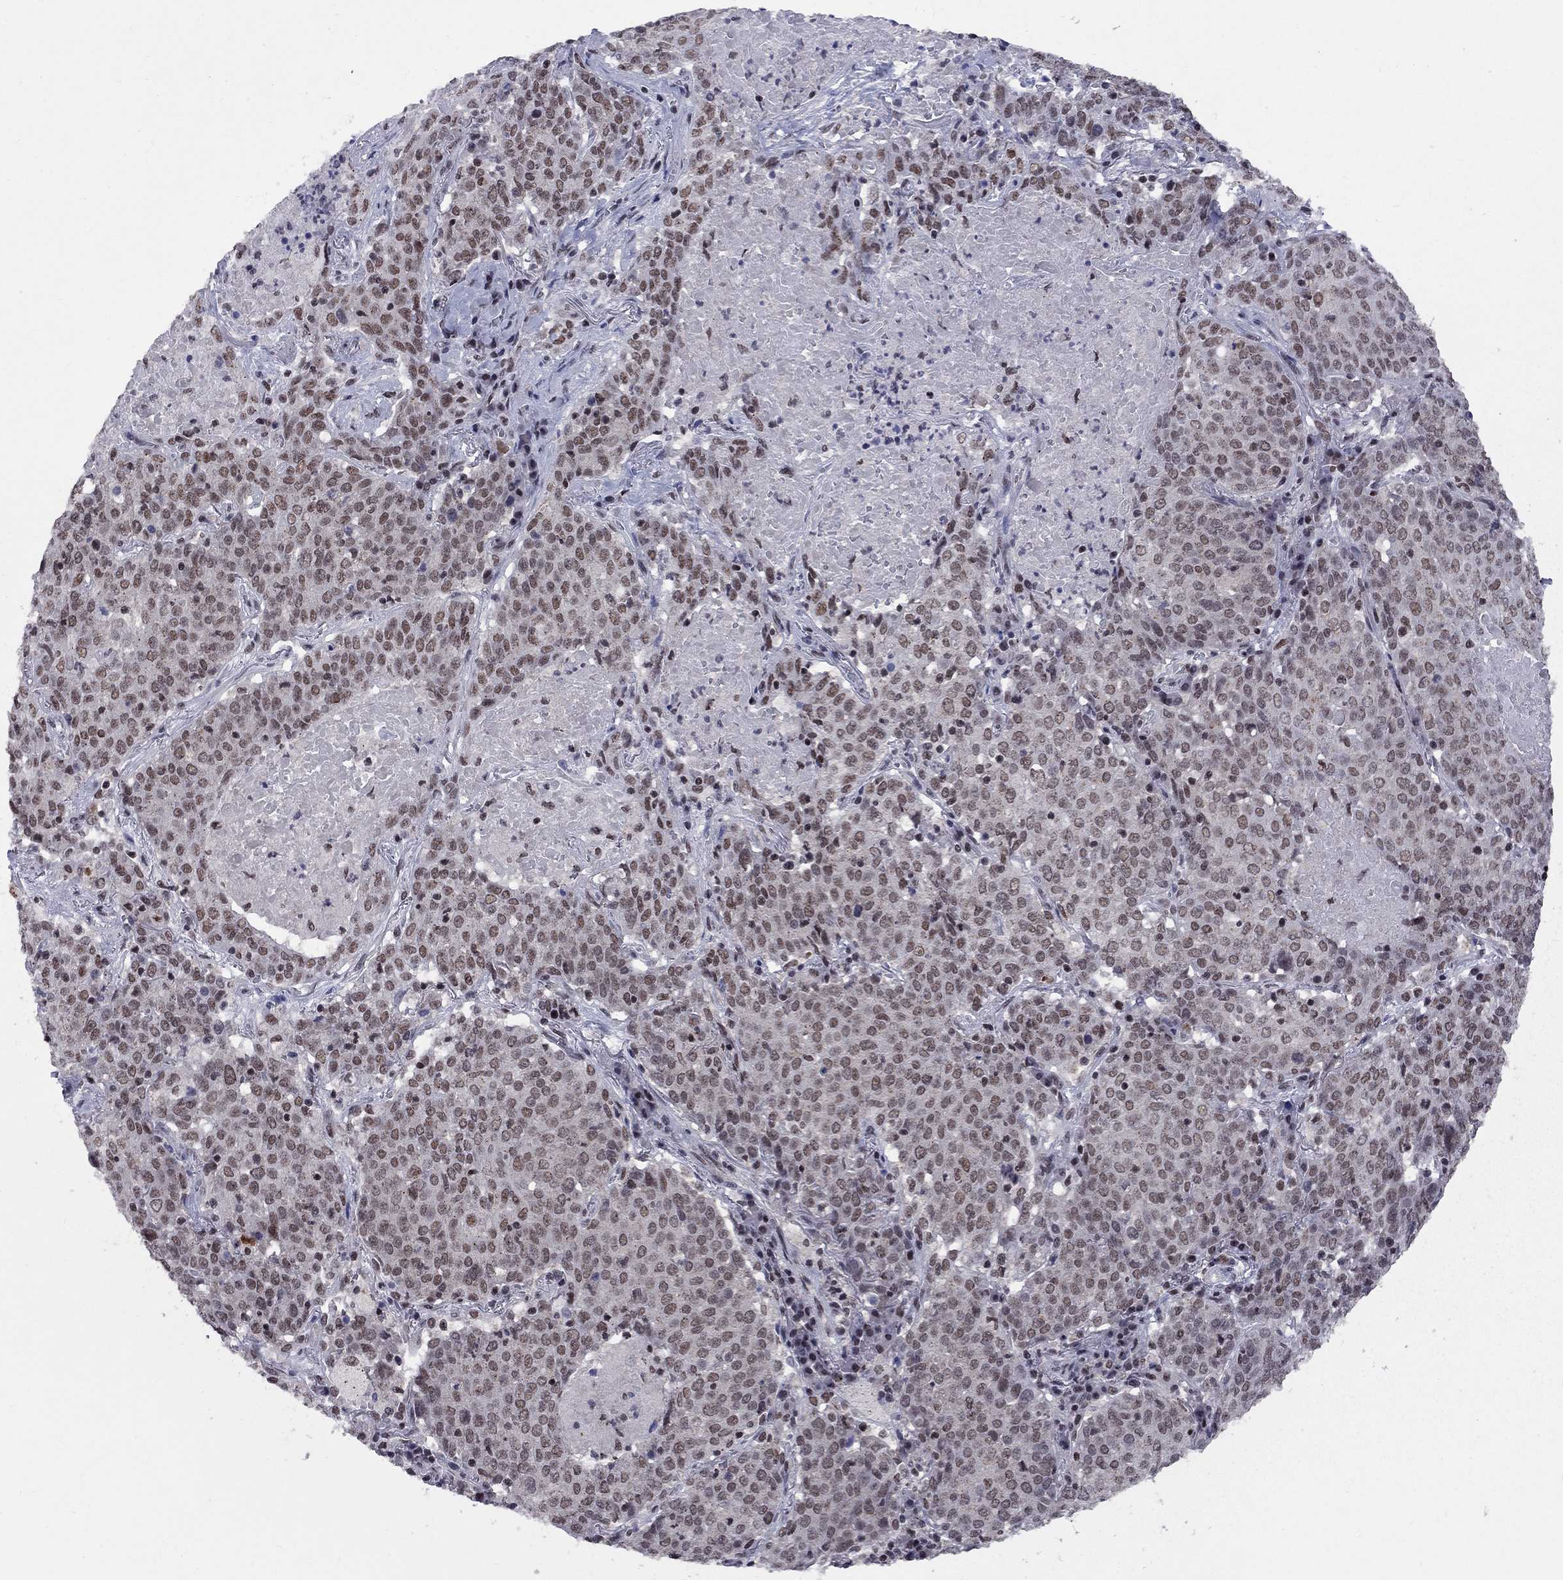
{"staining": {"intensity": "weak", "quantity": ">75%", "location": "nuclear"}, "tissue": "lung cancer", "cell_type": "Tumor cells", "image_type": "cancer", "snomed": [{"axis": "morphology", "description": "Squamous cell carcinoma, NOS"}, {"axis": "topography", "description": "Lung"}], "caption": "Lung squamous cell carcinoma tissue reveals weak nuclear positivity in about >75% of tumor cells, visualized by immunohistochemistry. (DAB (3,3'-diaminobenzidine) IHC, brown staining for protein, blue staining for nuclei).", "gene": "TAF9", "patient": {"sex": "male", "age": 82}}